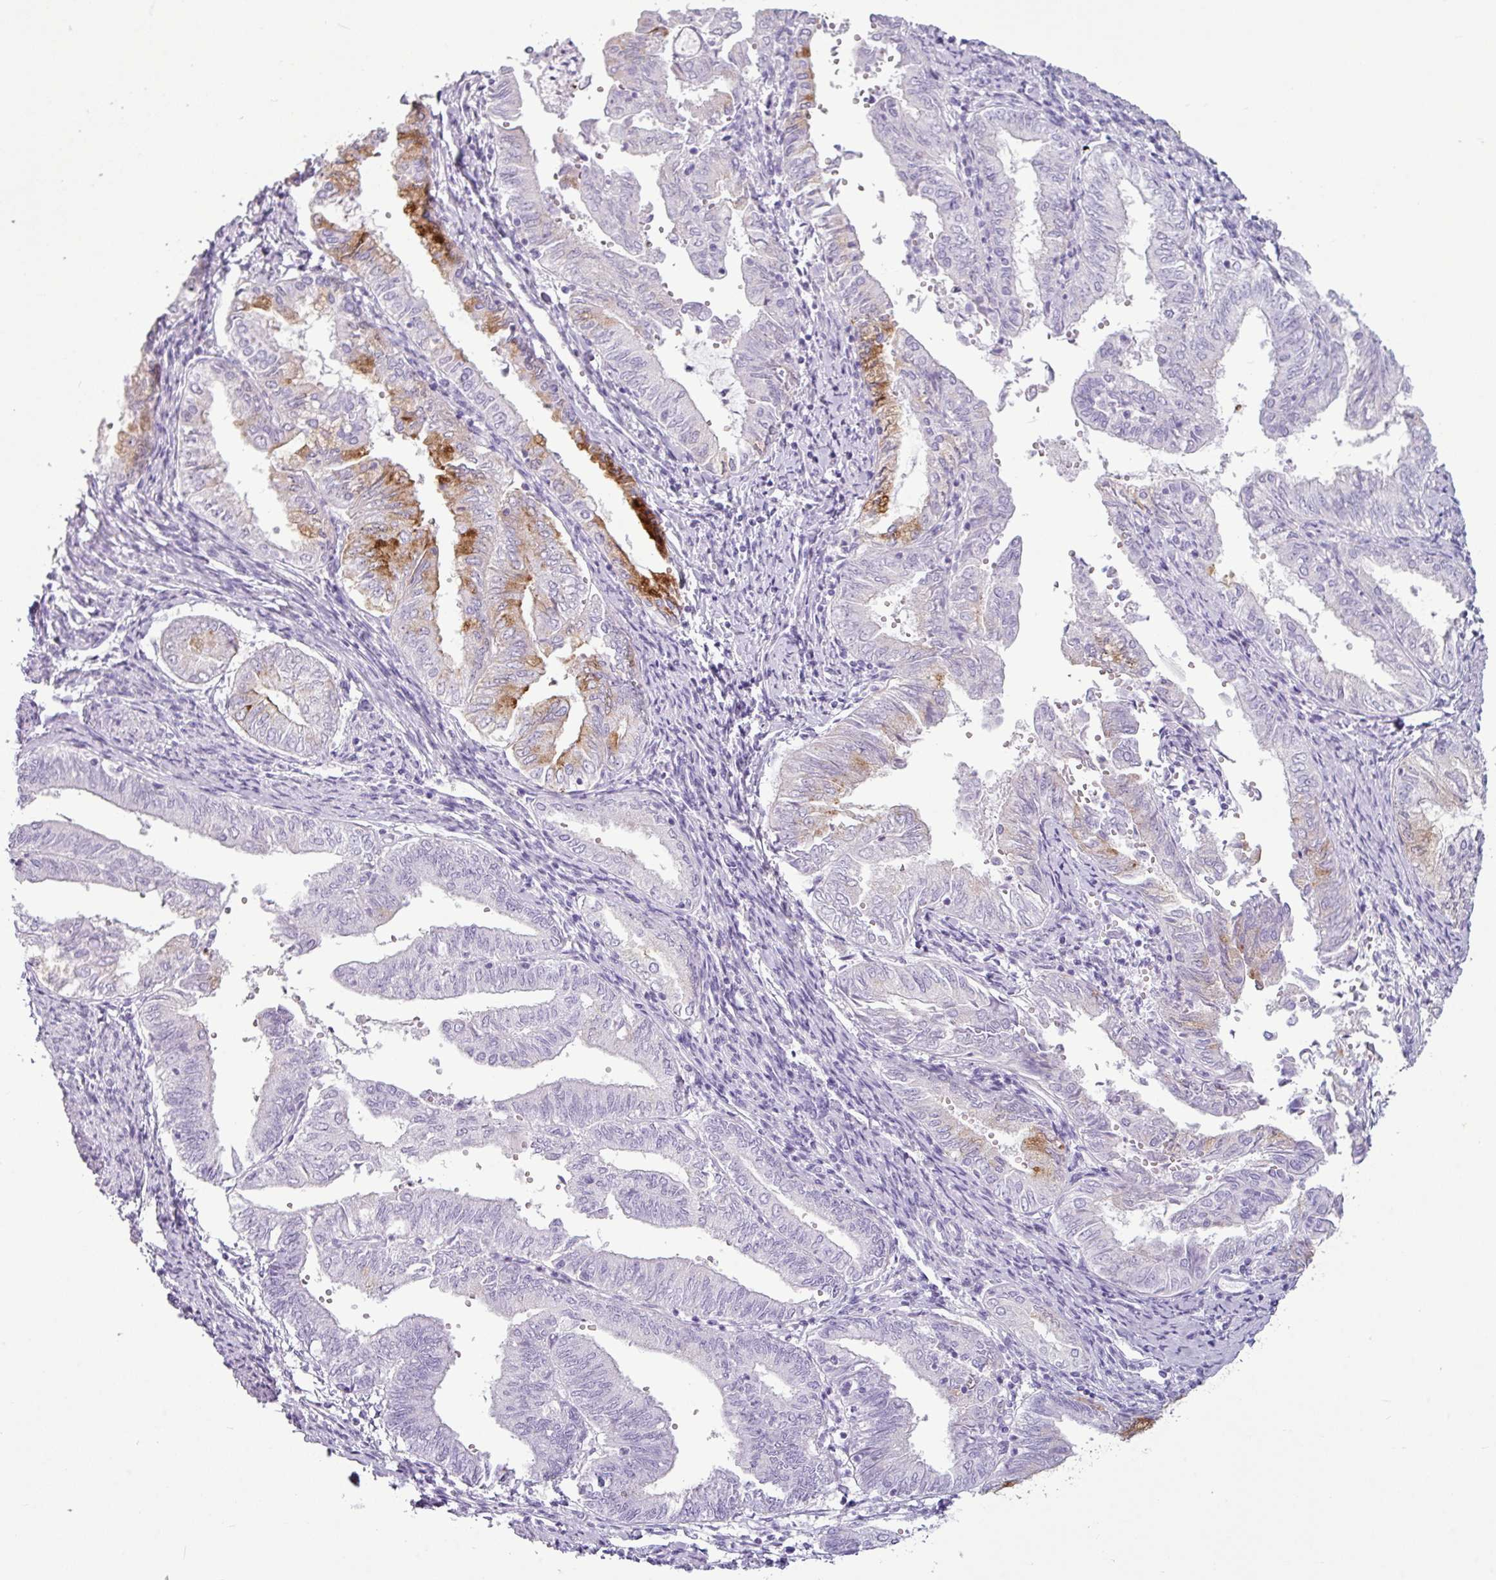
{"staining": {"intensity": "moderate", "quantity": "<25%", "location": "cytoplasmic/membranous"}, "tissue": "endometrial cancer", "cell_type": "Tumor cells", "image_type": "cancer", "snomed": [{"axis": "morphology", "description": "Adenocarcinoma, NOS"}, {"axis": "topography", "description": "Endometrium"}], "caption": "The micrograph demonstrates immunohistochemical staining of endometrial cancer (adenocarcinoma). There is moderate cytoplasmic/membranous staining is identified in about <25% of tumor cells.", "gene": "AMY1B", "patient": {"sex": "female", "age": 66}}